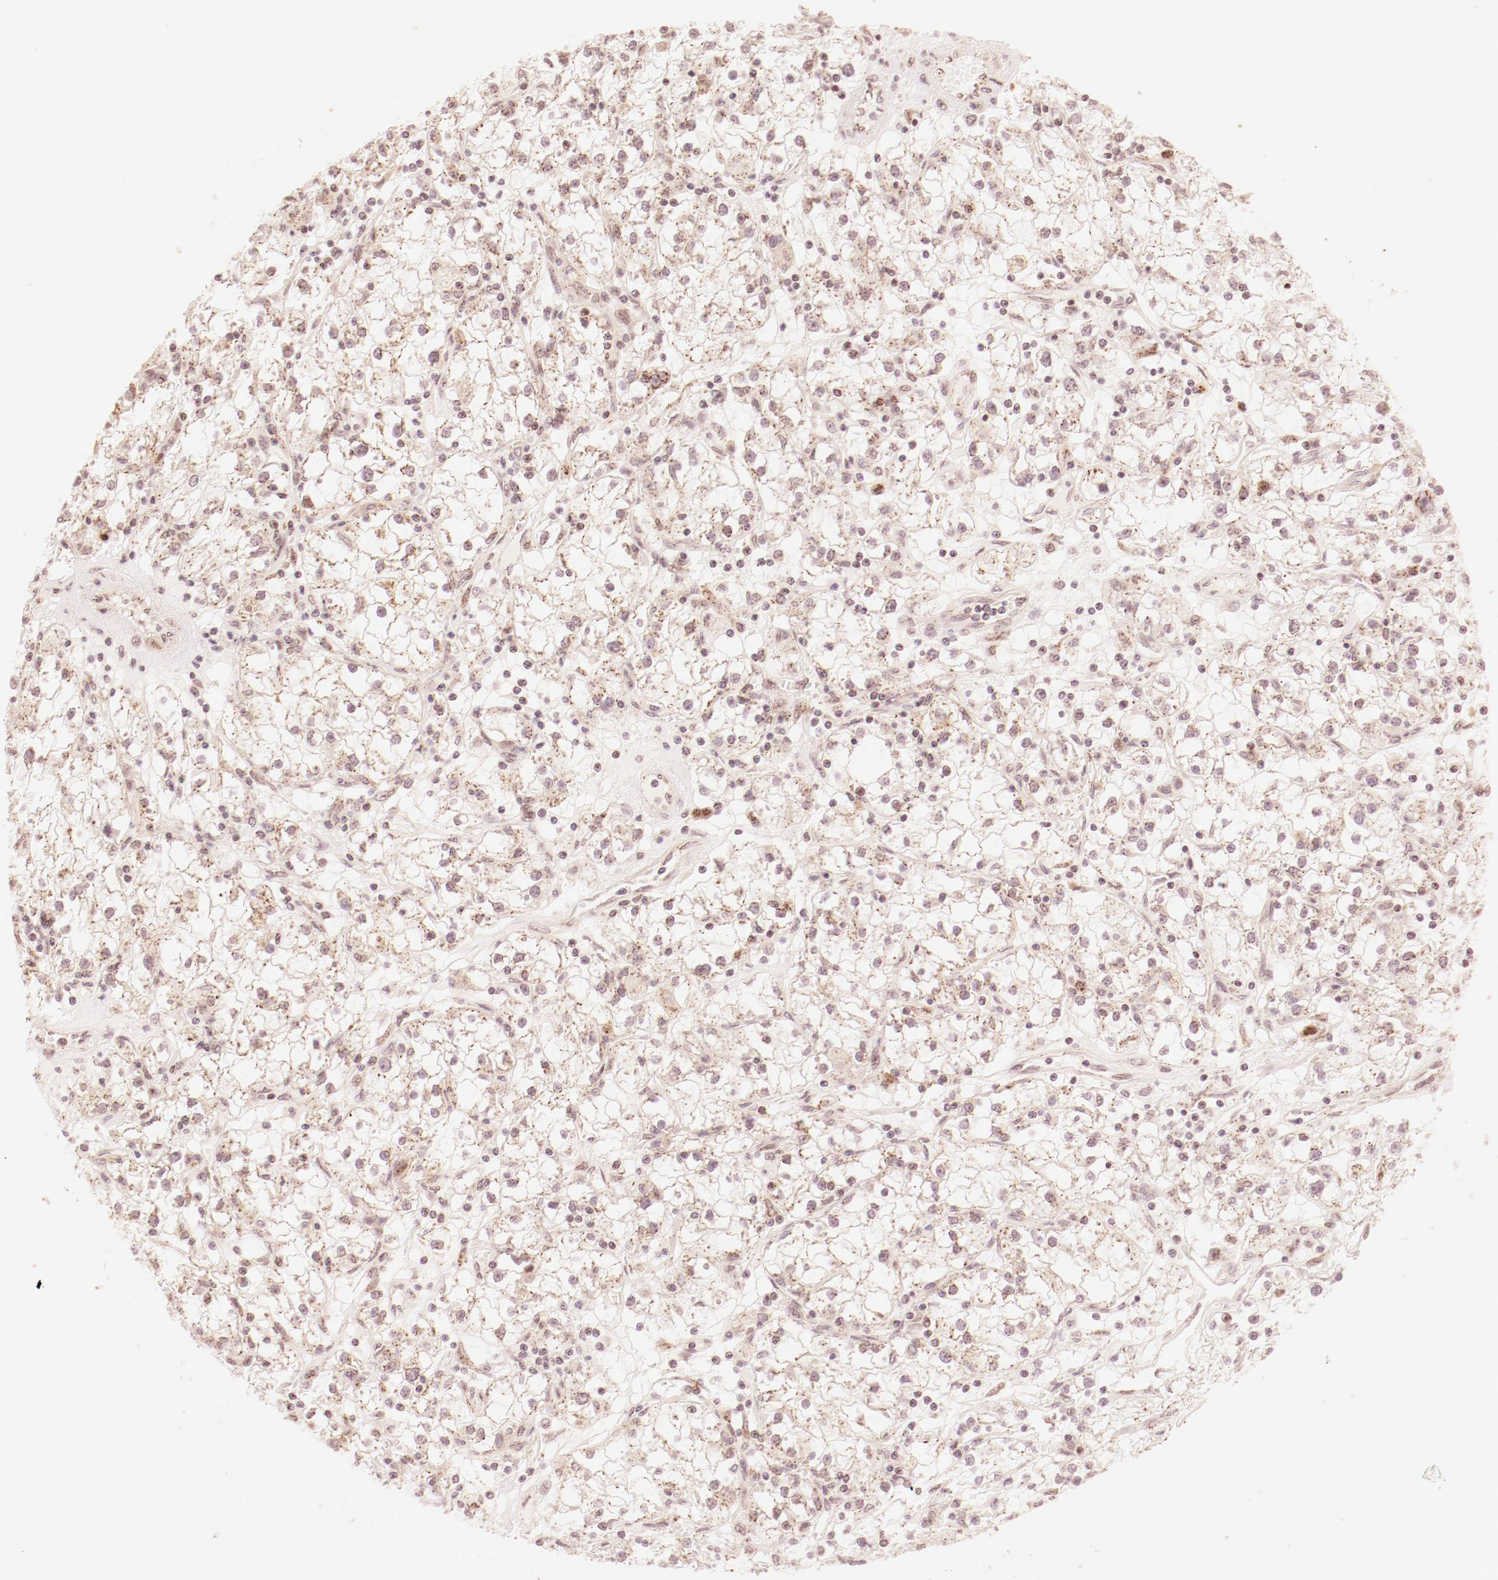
{"staining": {"intensity": "negative", "quantity": "none", "location": "none"}, "tissue": "renal cancer", "cell_type": "Tumor cells", "image_type": "cancer", "snomed": [{"axis": "morphology", "description": "Adenocarcinoma, NOS"}, {"axis": "topography", "description": "Kidney"}], "caption": "Immunohistochemical staining of human renal cancer (adenocarcinoma) shows no significant staining in tumor cells. (DAB immunohistochemistry visualized using brightfield microscopy, high magnification).", "gene": "RPL12", "patient": {"sex": "male", "age": 56}}